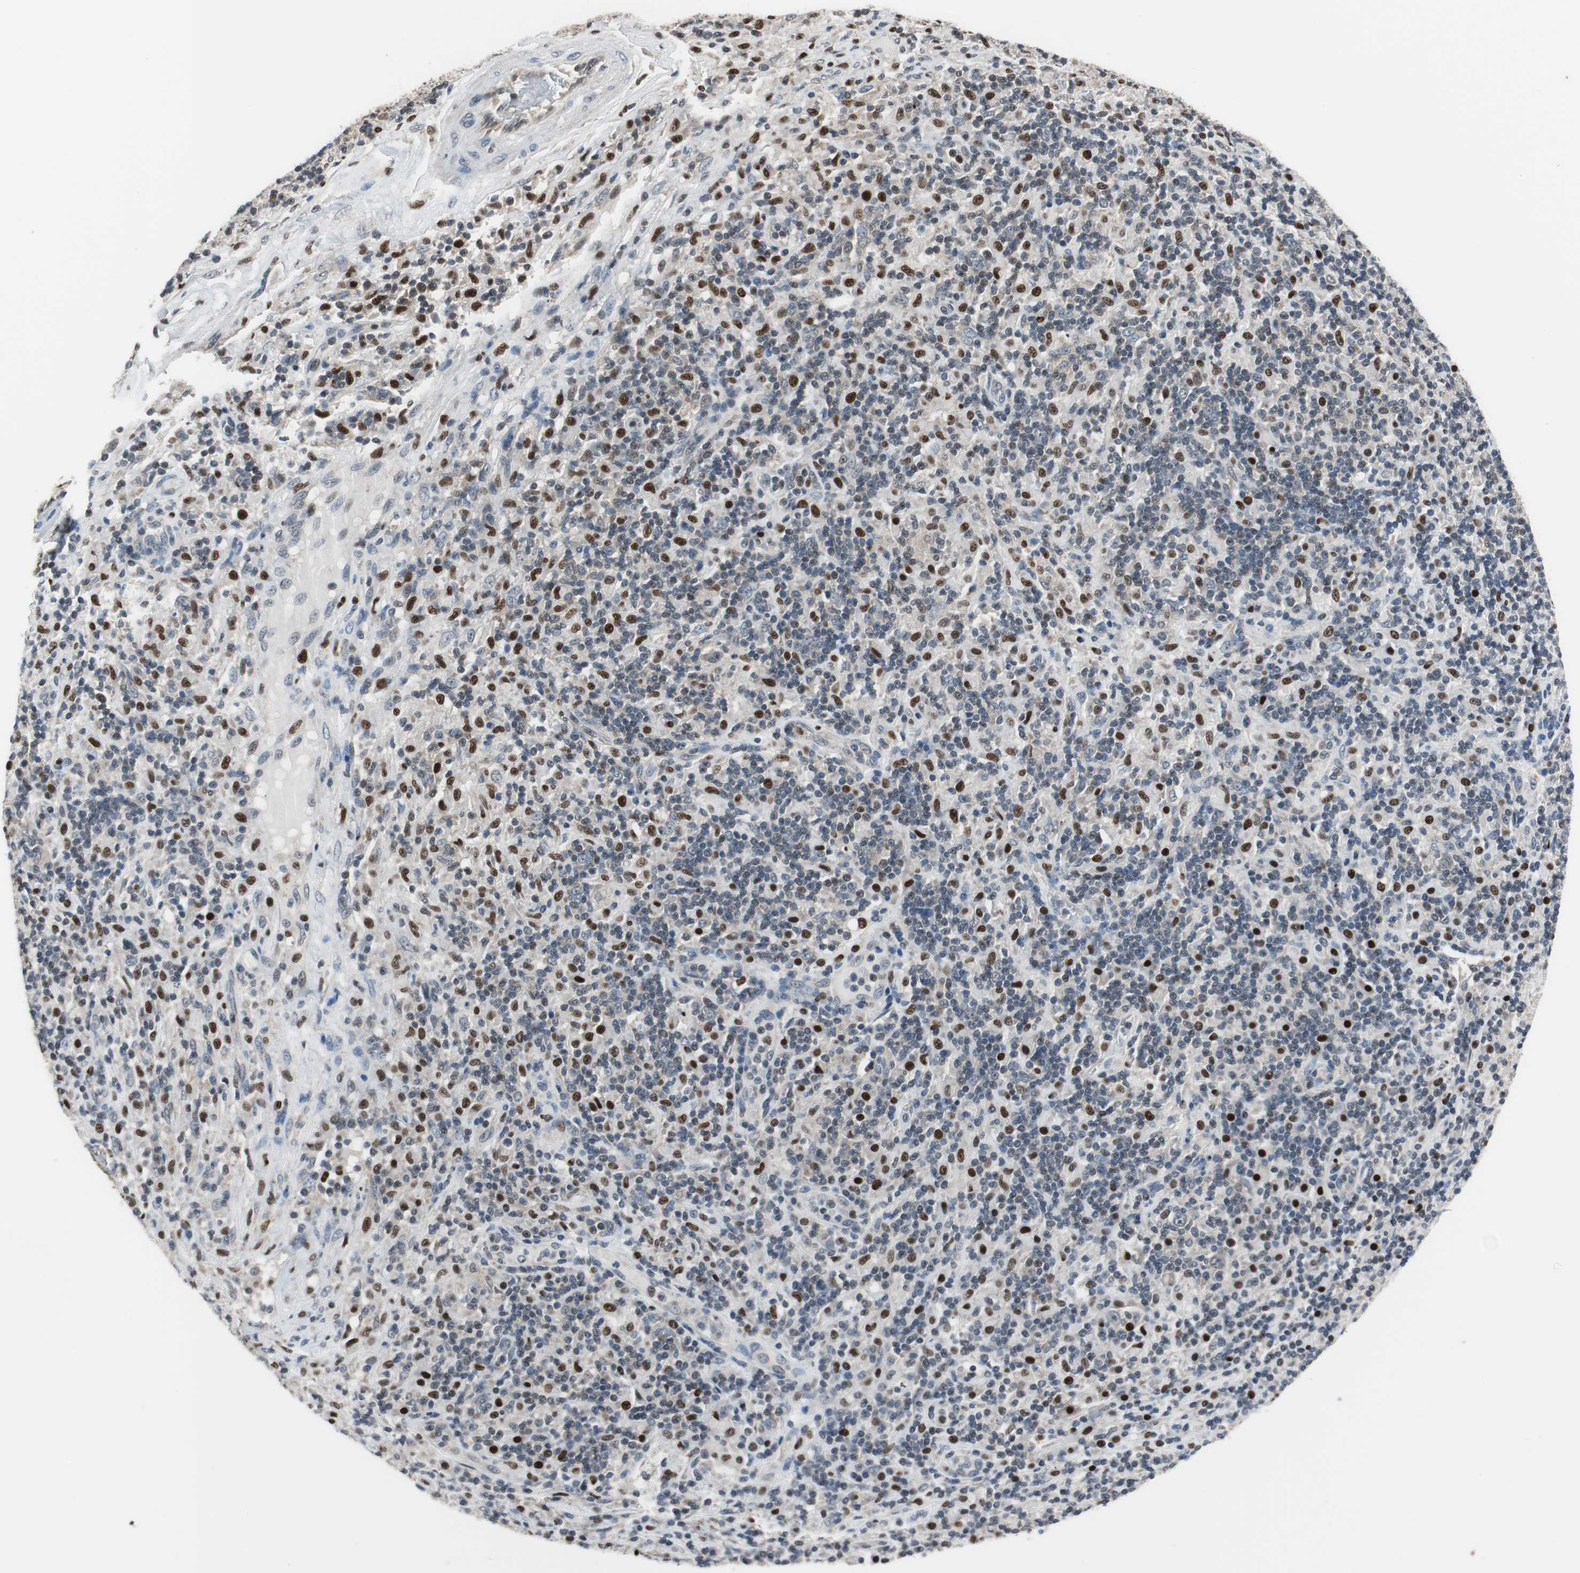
{"staining": {"intensity": "moderate", "quantity": "25%-75%", "location": "nuclear"}, "tissue": "lymphoma", "cell_type": "Tumor cells", "image_type": "cancer", "snomed": [{"axis": "morphology", "description": "Hodgkin's disease, NOS"}, {"axis": "topography", "description": "Lymph node"}], "caption": "Hodgkin's disease tissue demonstrates moderate nuclear staining in about 25%-75% of tumor cells, visualized by immunohistochemistry. (Brightfield microscopy of DAB IHC at high magnification).", "gene": "MAFB", "patient": {"sex": "male", "age": 70}}